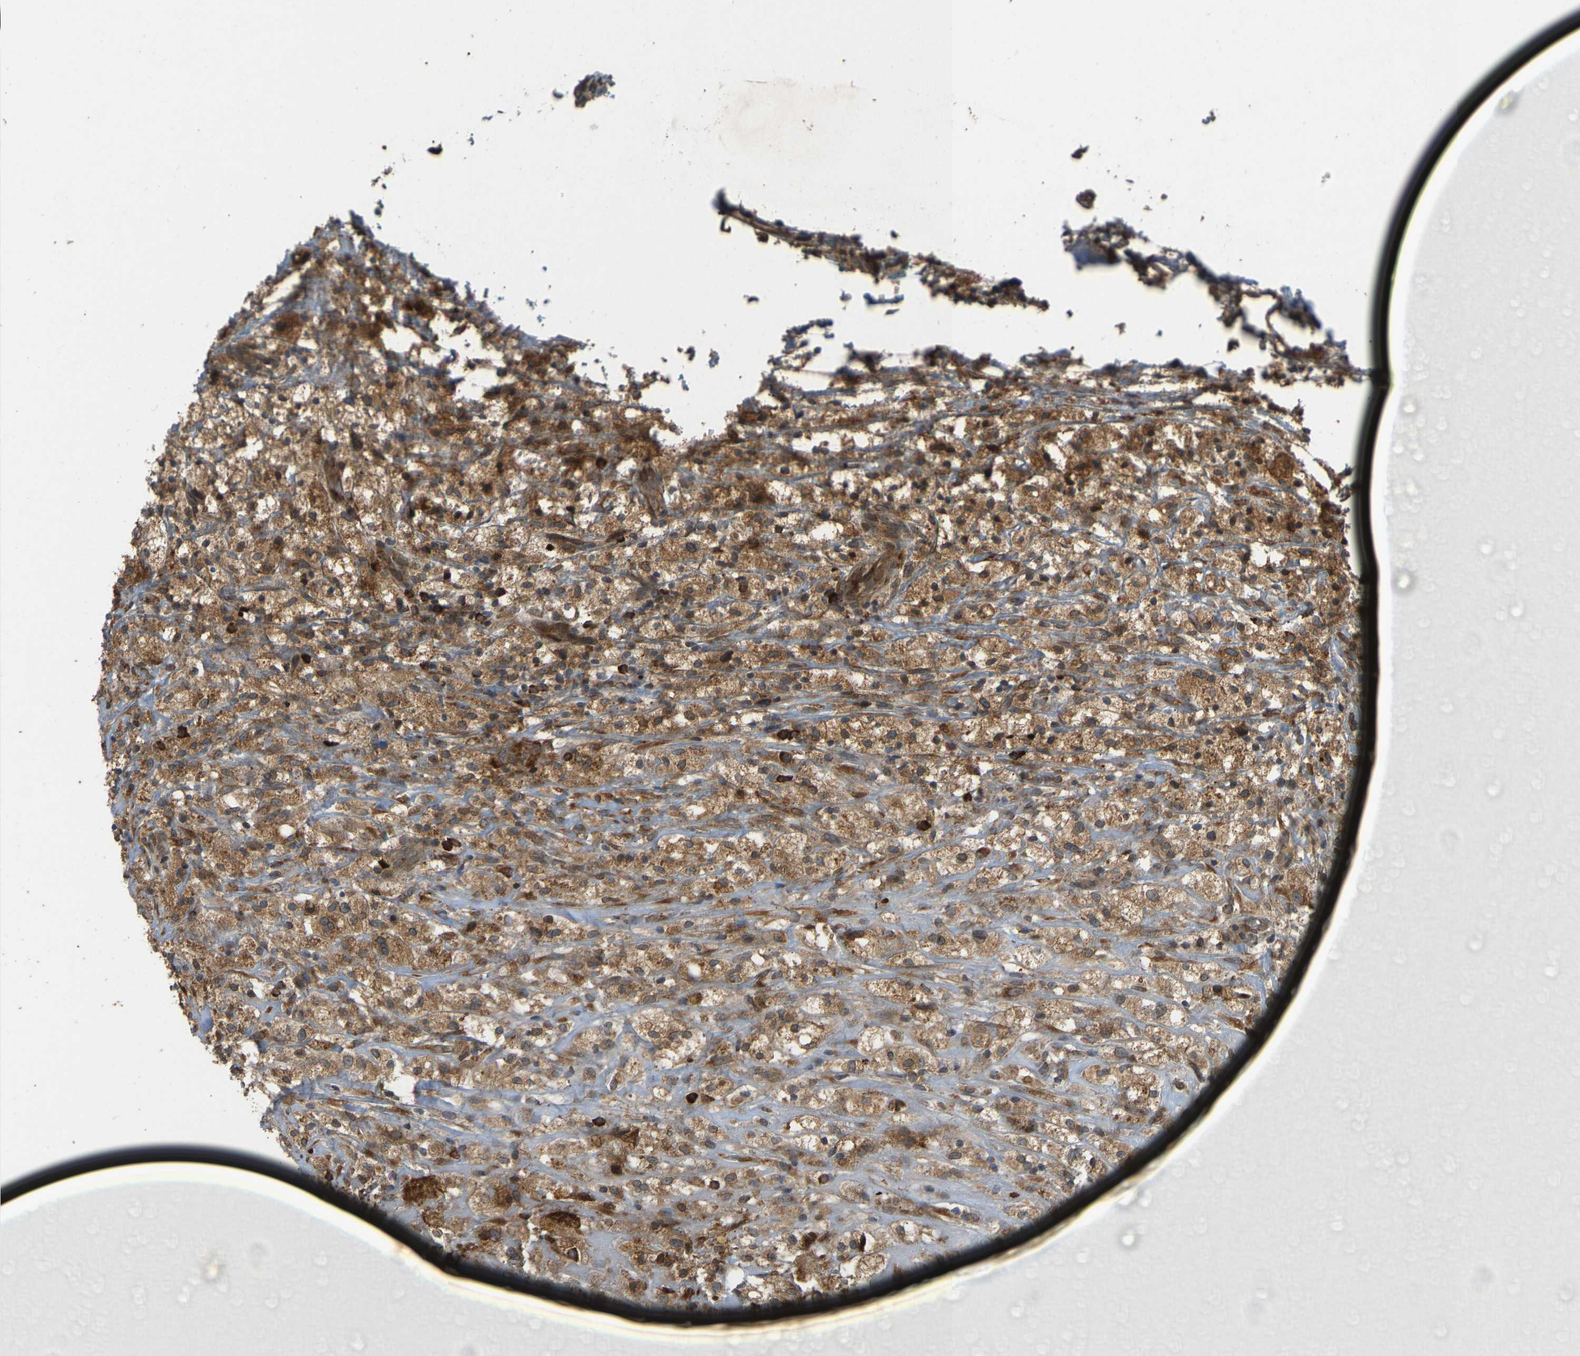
{"staining": {"intensity": "moderate", "quantity": ">75%", "location": "cytoplasmic/membranous"}, "tissue": "testis cancer", "cell_type": "Tumor cells", "image_type": "cancer", "snomed": [{"axis": "morphology", "description": "Carcinoma, Embryonal, NOS"}, {"axis": "topography", "description": "Testis"}], "caption": "A photomicrograph of human testis cancer (embryonal carcinoma) stained for a protein exhibits moderate cytoplasmic/membranous brown staining in tumor cells. The staining is performed using DAB brown chromogen to label protein expression. The nuclei are counter-stained blue using hematoxylin.", "gene": "RPN2", "patient": {"sex": "male", "age": 2}}